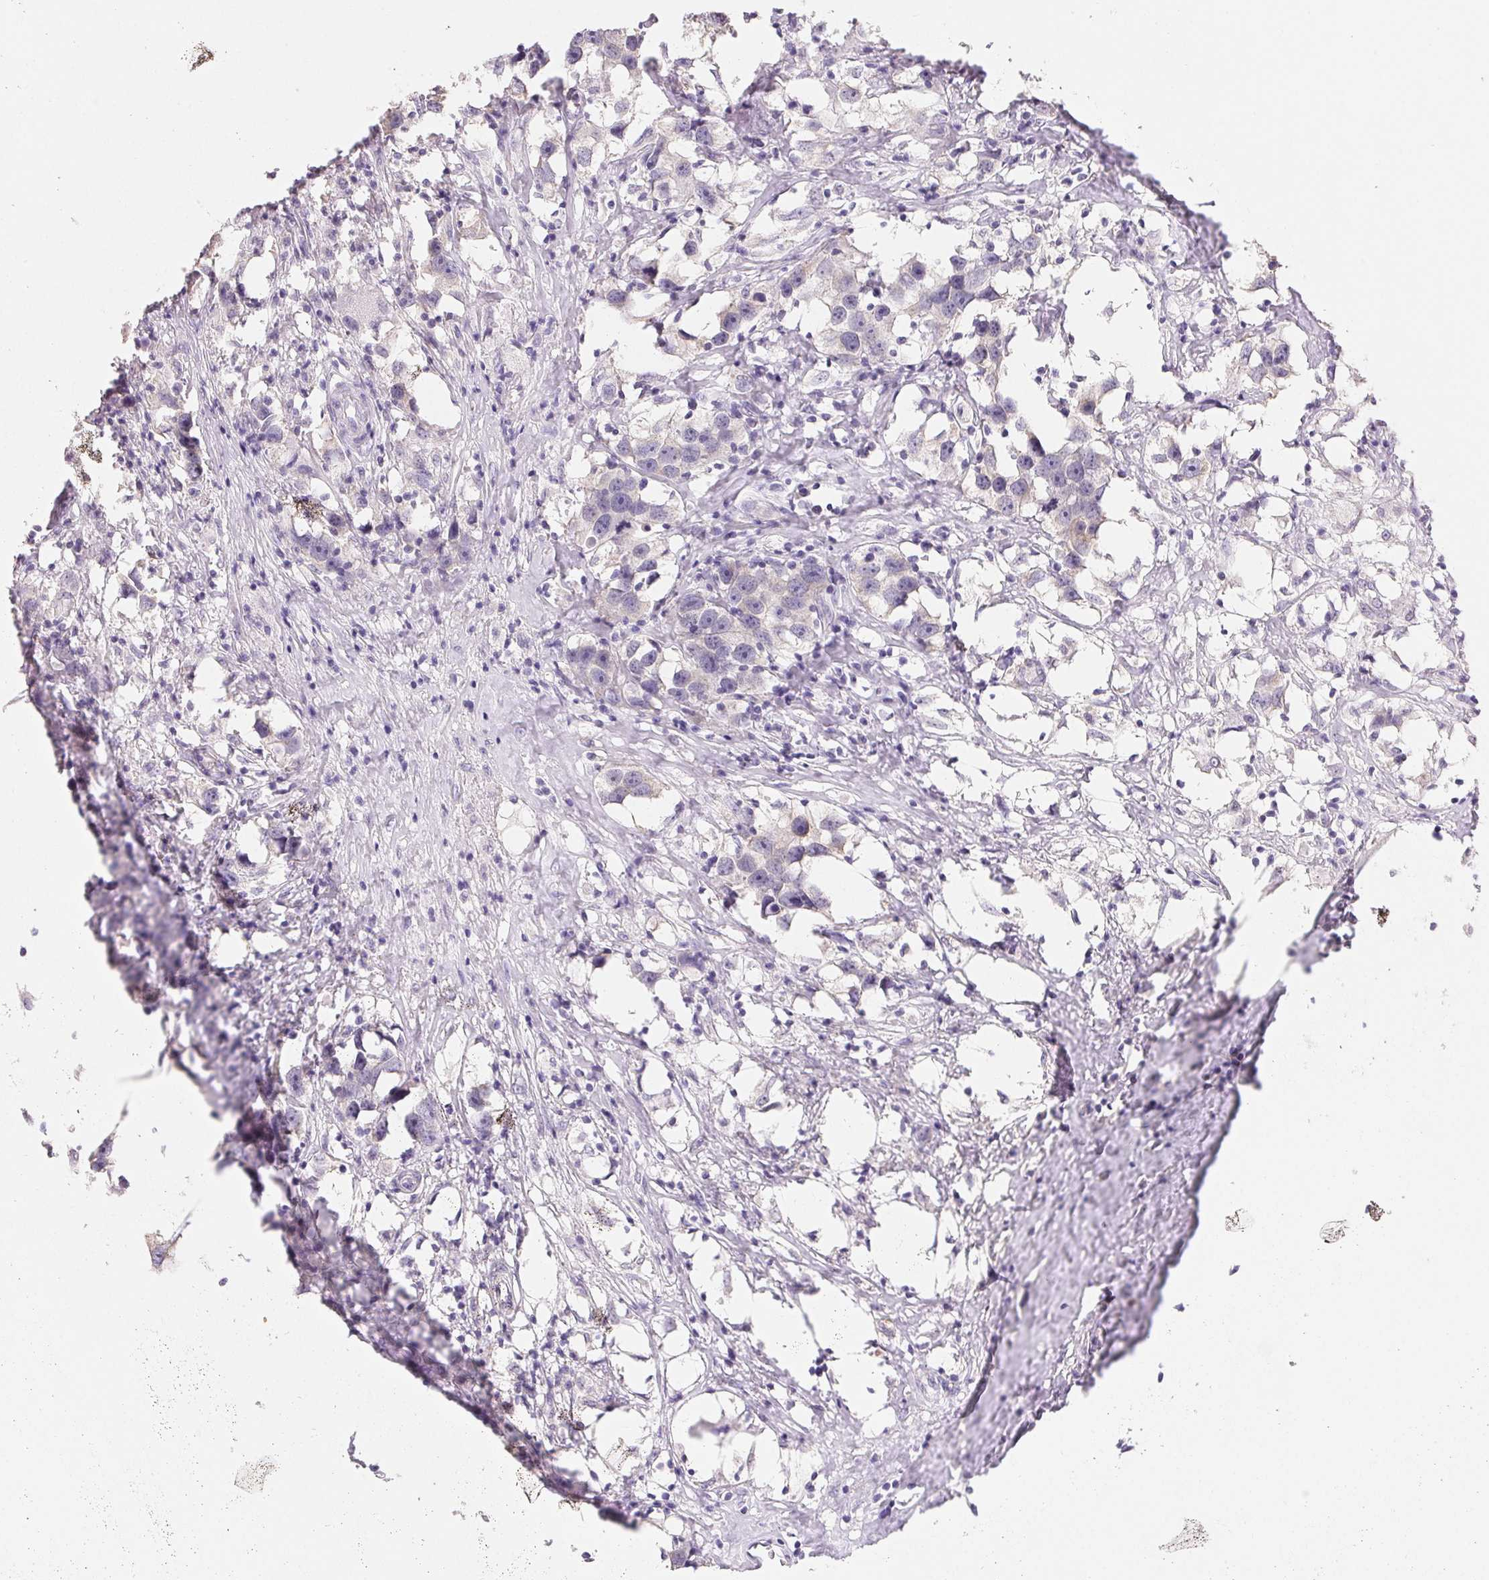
{"staining": {"intensity": "negative", "quantity": "none", "location": "none"}, "tissue": "testis cancer", "cell_type": "Tumor cells", "image_type": "cancer", "snomed": [{"axis": "morphology", "description": "Seminoma, NOS"}, {"axis": "topography", "description": "Testis"}], "caption": "Immunohistochemical staining of testis cancer (seminoma) demonstrates no significant expression in tumor cells. The staining was performed using DAB to visualize the protein expression in brown, while the nuclei were stained in blue with hematoxylin (Magnification: 20x).", "gene": "MAP7D2", "patient": {"sex": "male", "age": 49}}